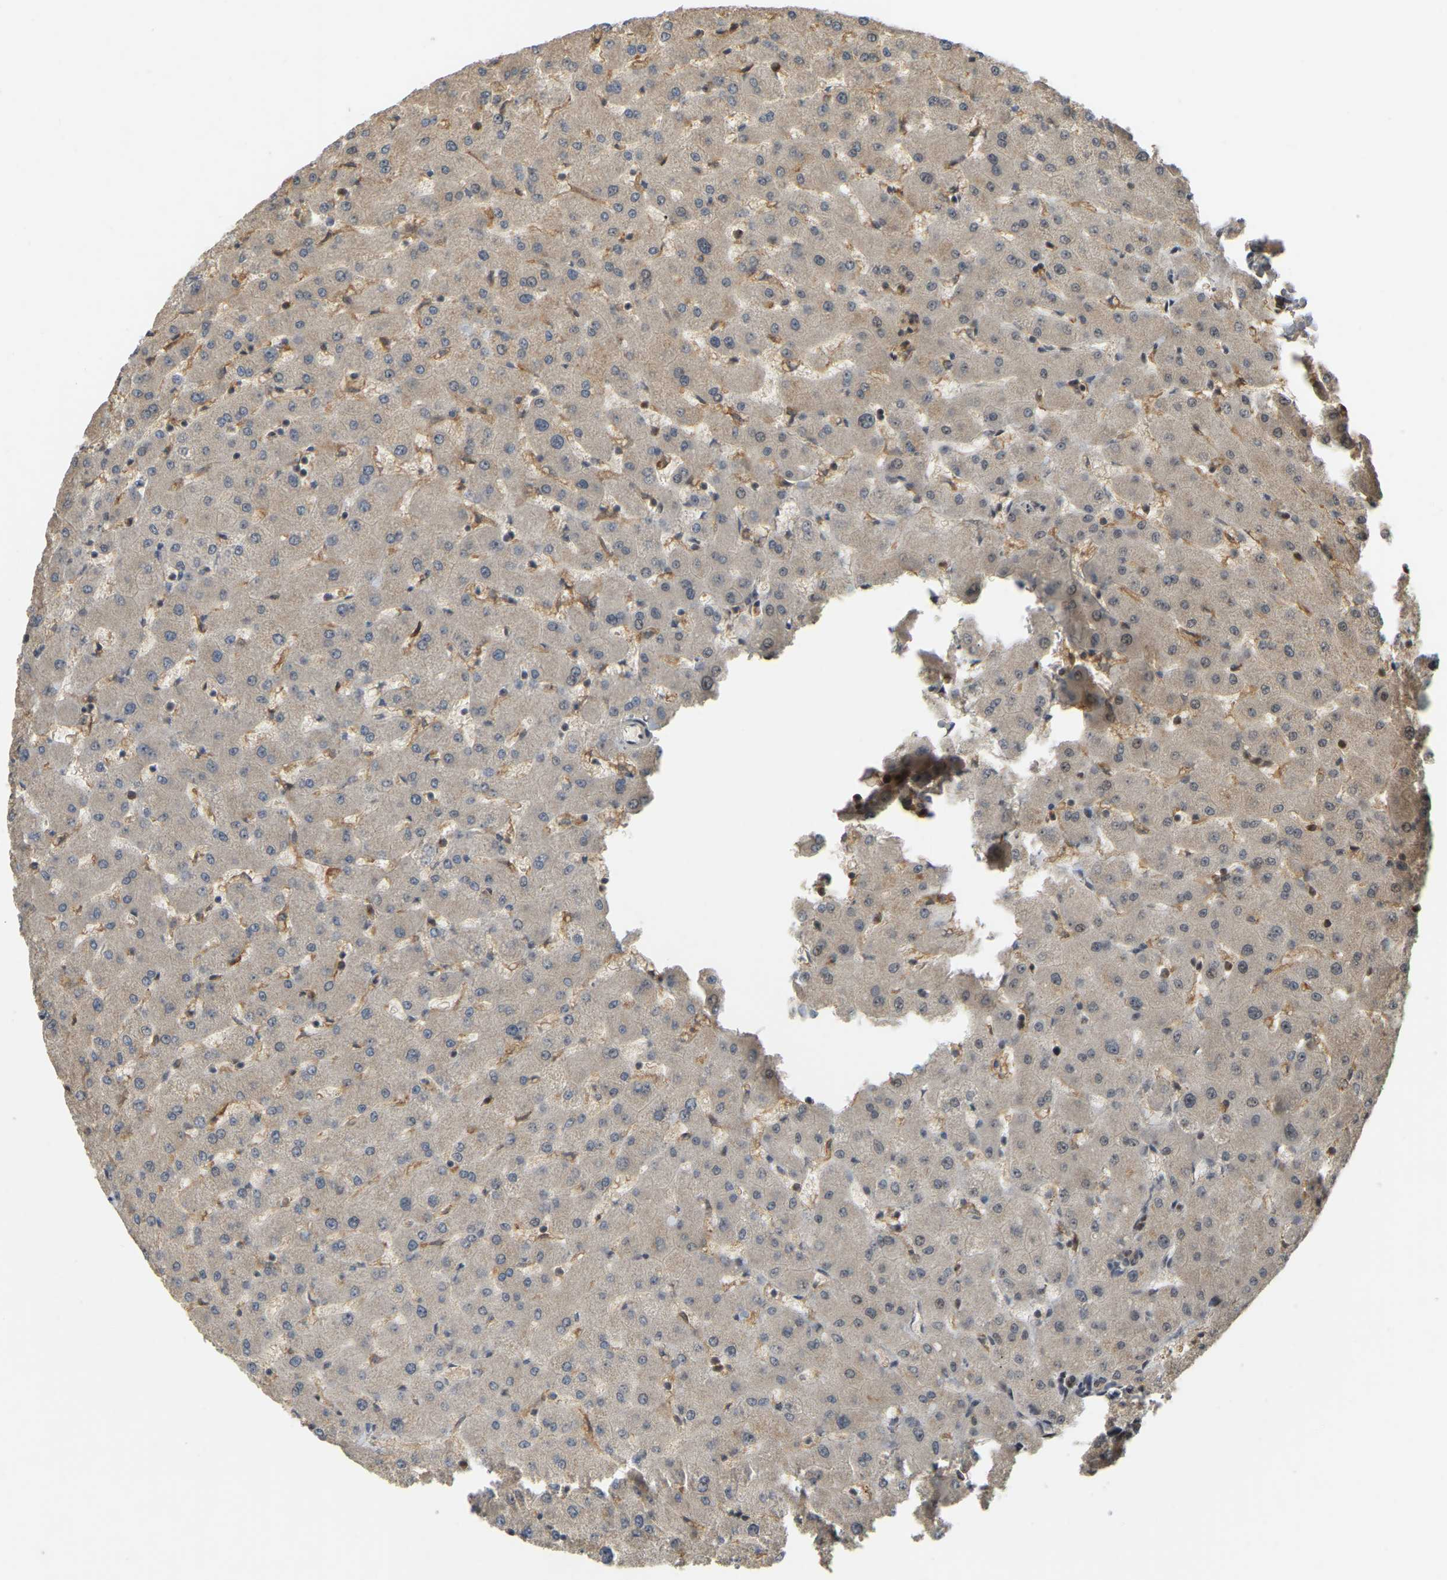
{"staining": {"intensity": "weak", "quantity": ">75%", "location": "cytoplasmic/membranous"}, "tissue": "liver", "cell_type": "Cholangiocytes", "image_type": "normal", "snomed": [{"axis": "morphology", "description": "Normal tissue, NOS"}, {"axis": "topography", "description": "Liver"}], "caption": "The photomicrograph exhibits immunohistochemical staining of unremarkable liver. There is weak cytoplasmic/membranous staining is appreciated in about >75% of cholangiocytes. Using DAB (3,3'-diaminobenzidine) (brown) and hematoxylin (blue) stains, captured at high magnification using brightfield microscopy.", "gene": "BRF2", "patient": {"sex": "female", "age": 63}}